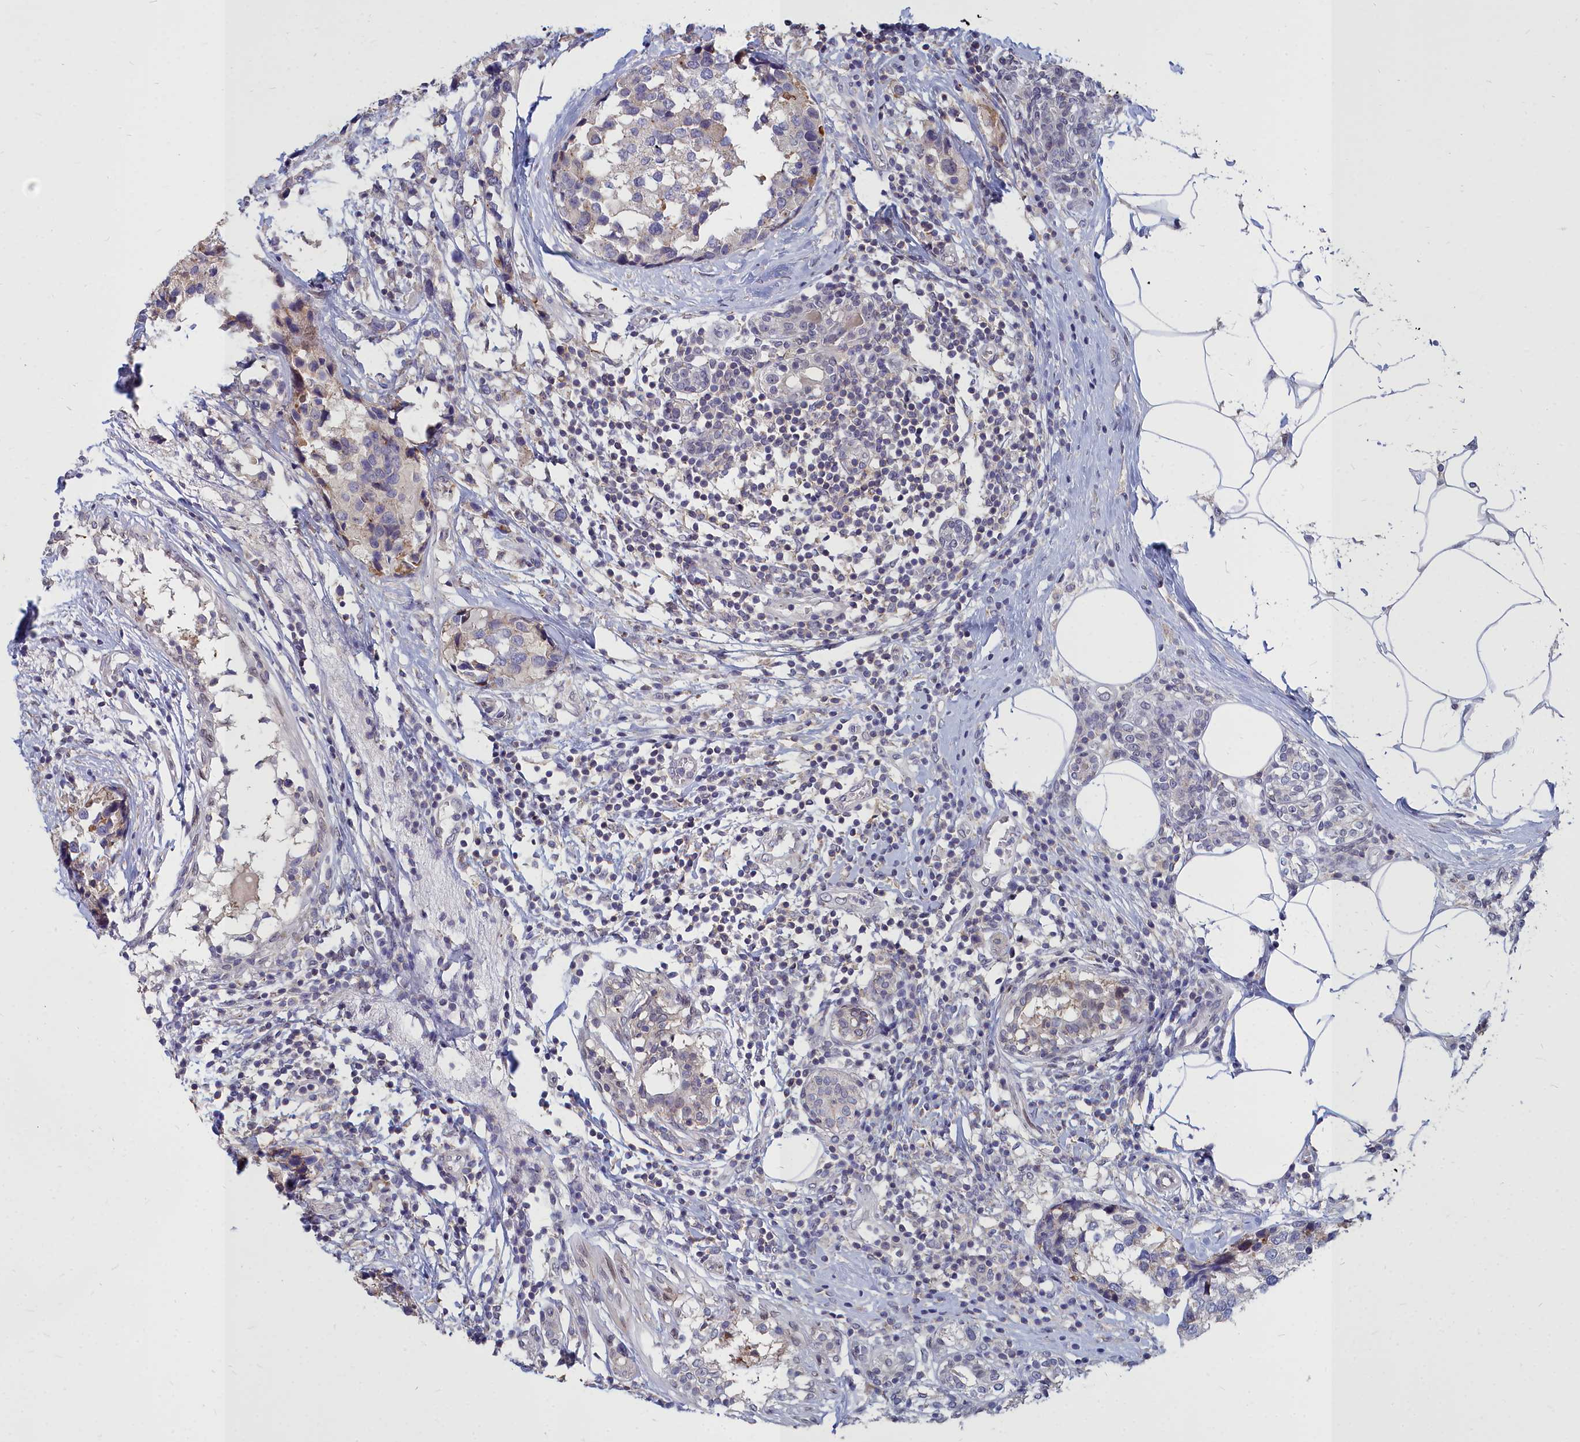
{"staining": {"intensity": "negative", "quantity": "none", "location": "none"}, "tissue": "breast cancer", "cell_type": "Tumor cells", "image_type": "cancer", "snomed": [{"axis": "morphology", "description": "Lobular carcinoma"}, {"axis": "topography", "description": "Breast"}], "caption": "High power microscopy photomicrograph of an immunohistochemistry (IHC) image of breast cancer (lobular carcinoma), revealing no significant expression in tumor cells.", "gene": "NOXA1", "patient": {"sex": "female", "age": 59}}